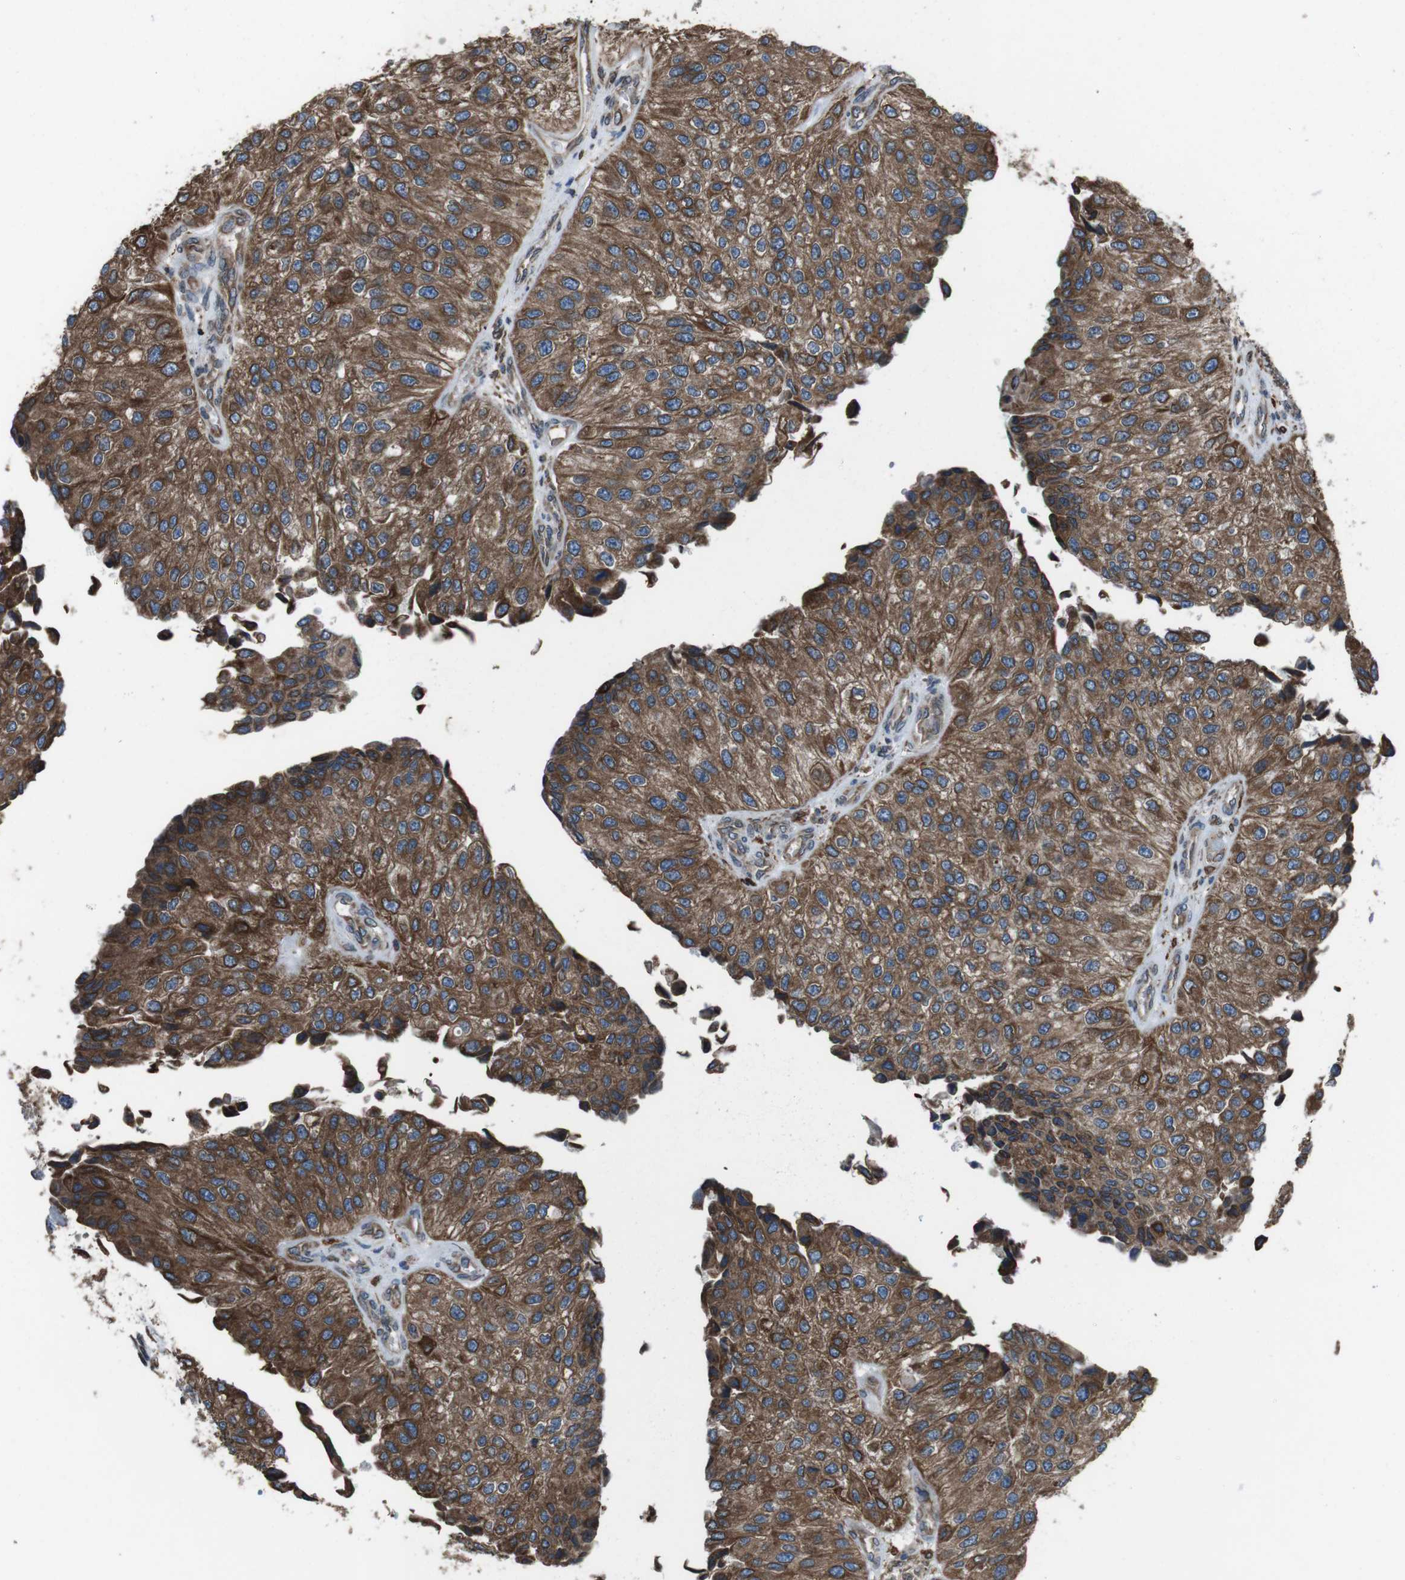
{"staining": {"intensity": "moderate", "quantity": ">75%", "location": "cytoplasmic/membranous"}, "tissue": "urothelial cancer", "cell_type": "Tumor cells", "image_type": "cancer", "snomed": [{"axis": "morphology", "description": "Urothelial carcinoma, High grade"}, {"axis": "topography", "description": "Kidney"}, {"axis": "topography", "description": "Urinary bladder"}], "caption": "Brown immunohistochemical staining in urothelial carcinoma (high-grade) reveals moderate cytoplasmic/membranous staining in about >75% of tumor cells.", "gene": "APMAP", "patient": {"sex": "male", "age": 77}}